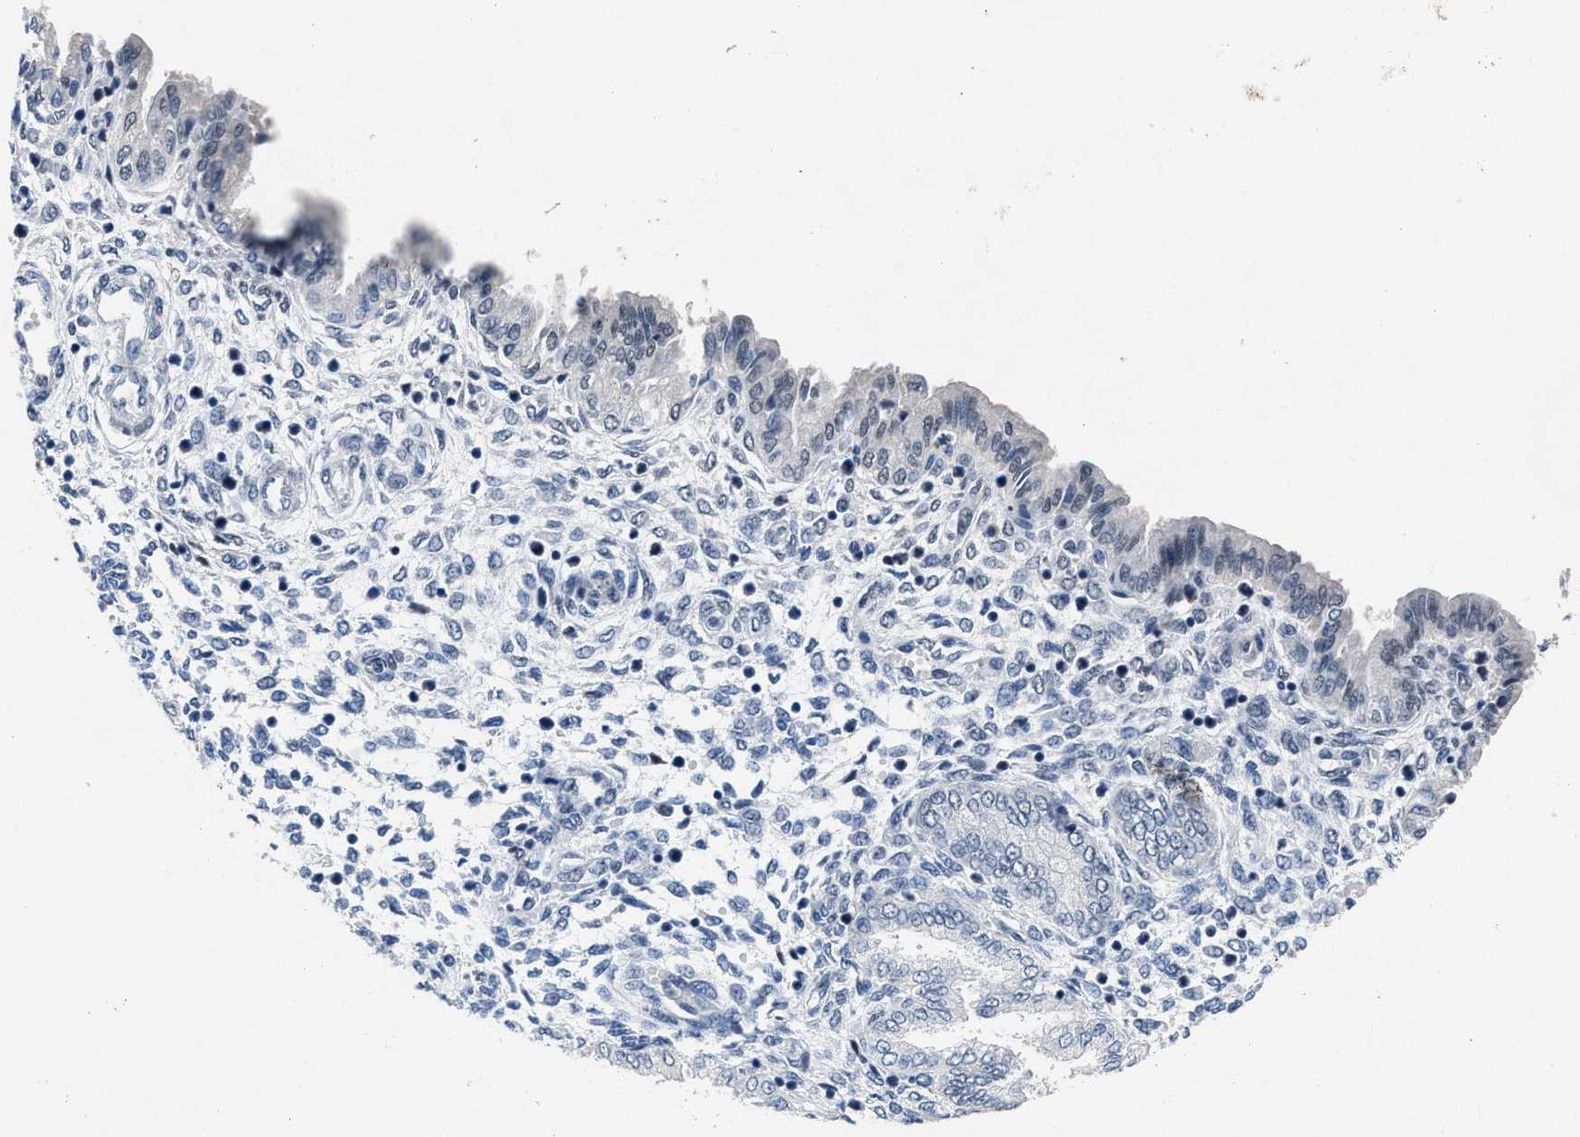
{"staining": {"intensity": "negative", "quantity": "none", "location": "none"}, "tissue": "endometrium", "cell_type": "Cells in endometrial stroma", "image_type": "normal", "snomed": [{"axis": "morphology", "description": "Normal tissue, NOS"}, {"axis": "topography", "description": "Endometrium"}], "caption": "Micrograph shows no significant protein expression in cells in endometrial stroma of normal endometrium.", "gene": "ID3", "patient": {"sex": "female", "age": 33}}